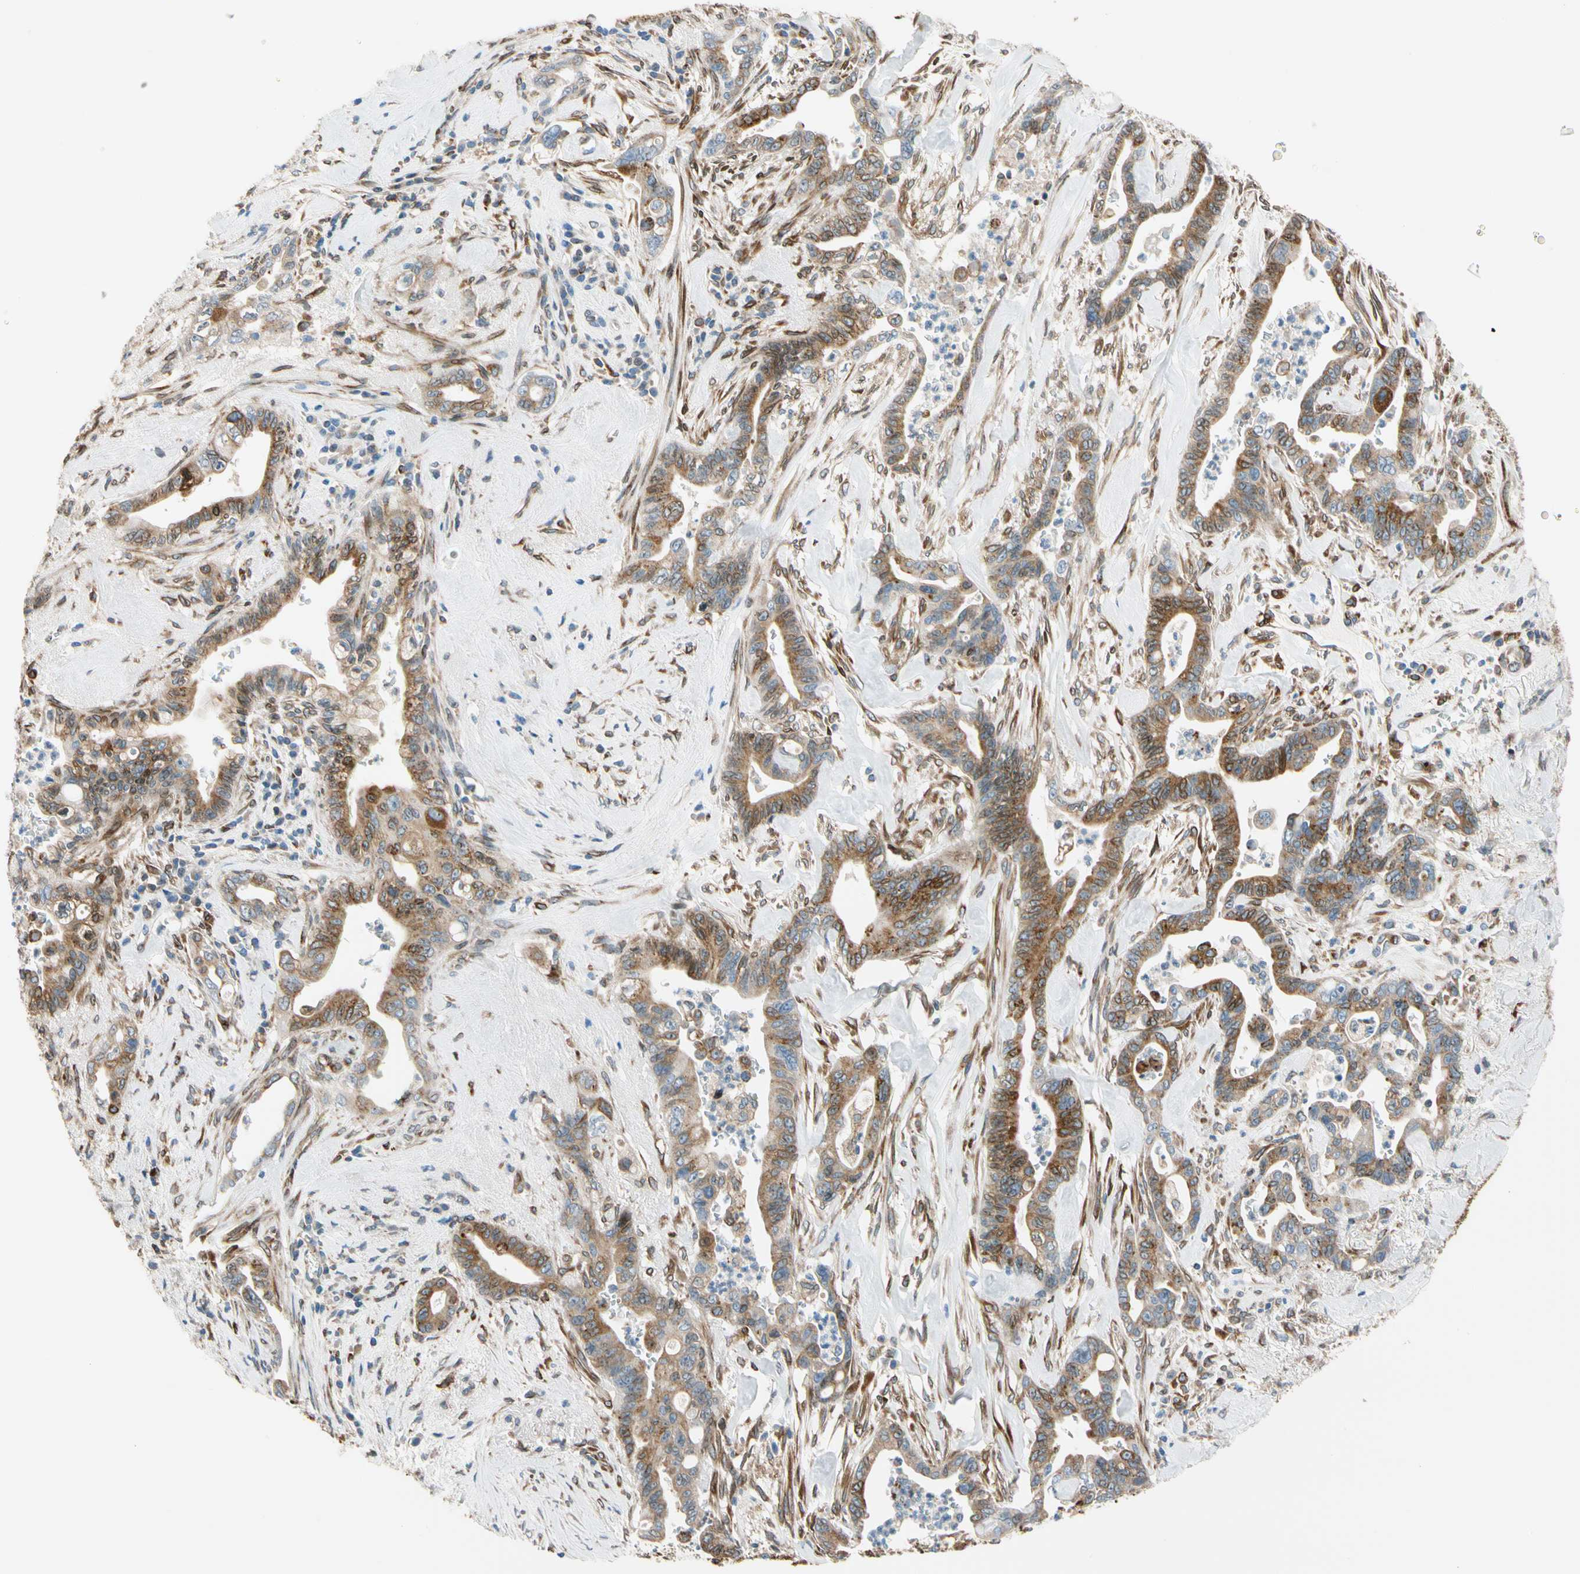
{"staining": {"intensity": "strong", "quantity": ">75%", "location": "cytoplasmic/membranous"}, "tissue": "pancreatic cancer", "cell_type": "Tumor cells", "image_type": "cancer", "snomed": [{"axis": "morphology", "description": "Adenocarcinoma, NOS"}, {"axis": "topography", "description": "Pancreas"}], "caption": "This histopathology image shows immunohistochemistry staining of pancreatic cancer, with high strong cytoplasmic/membranous staining in about >75% of tumor cells.", "gene": "NUCB1", "patient": {"sex": "male", "age": 70}}